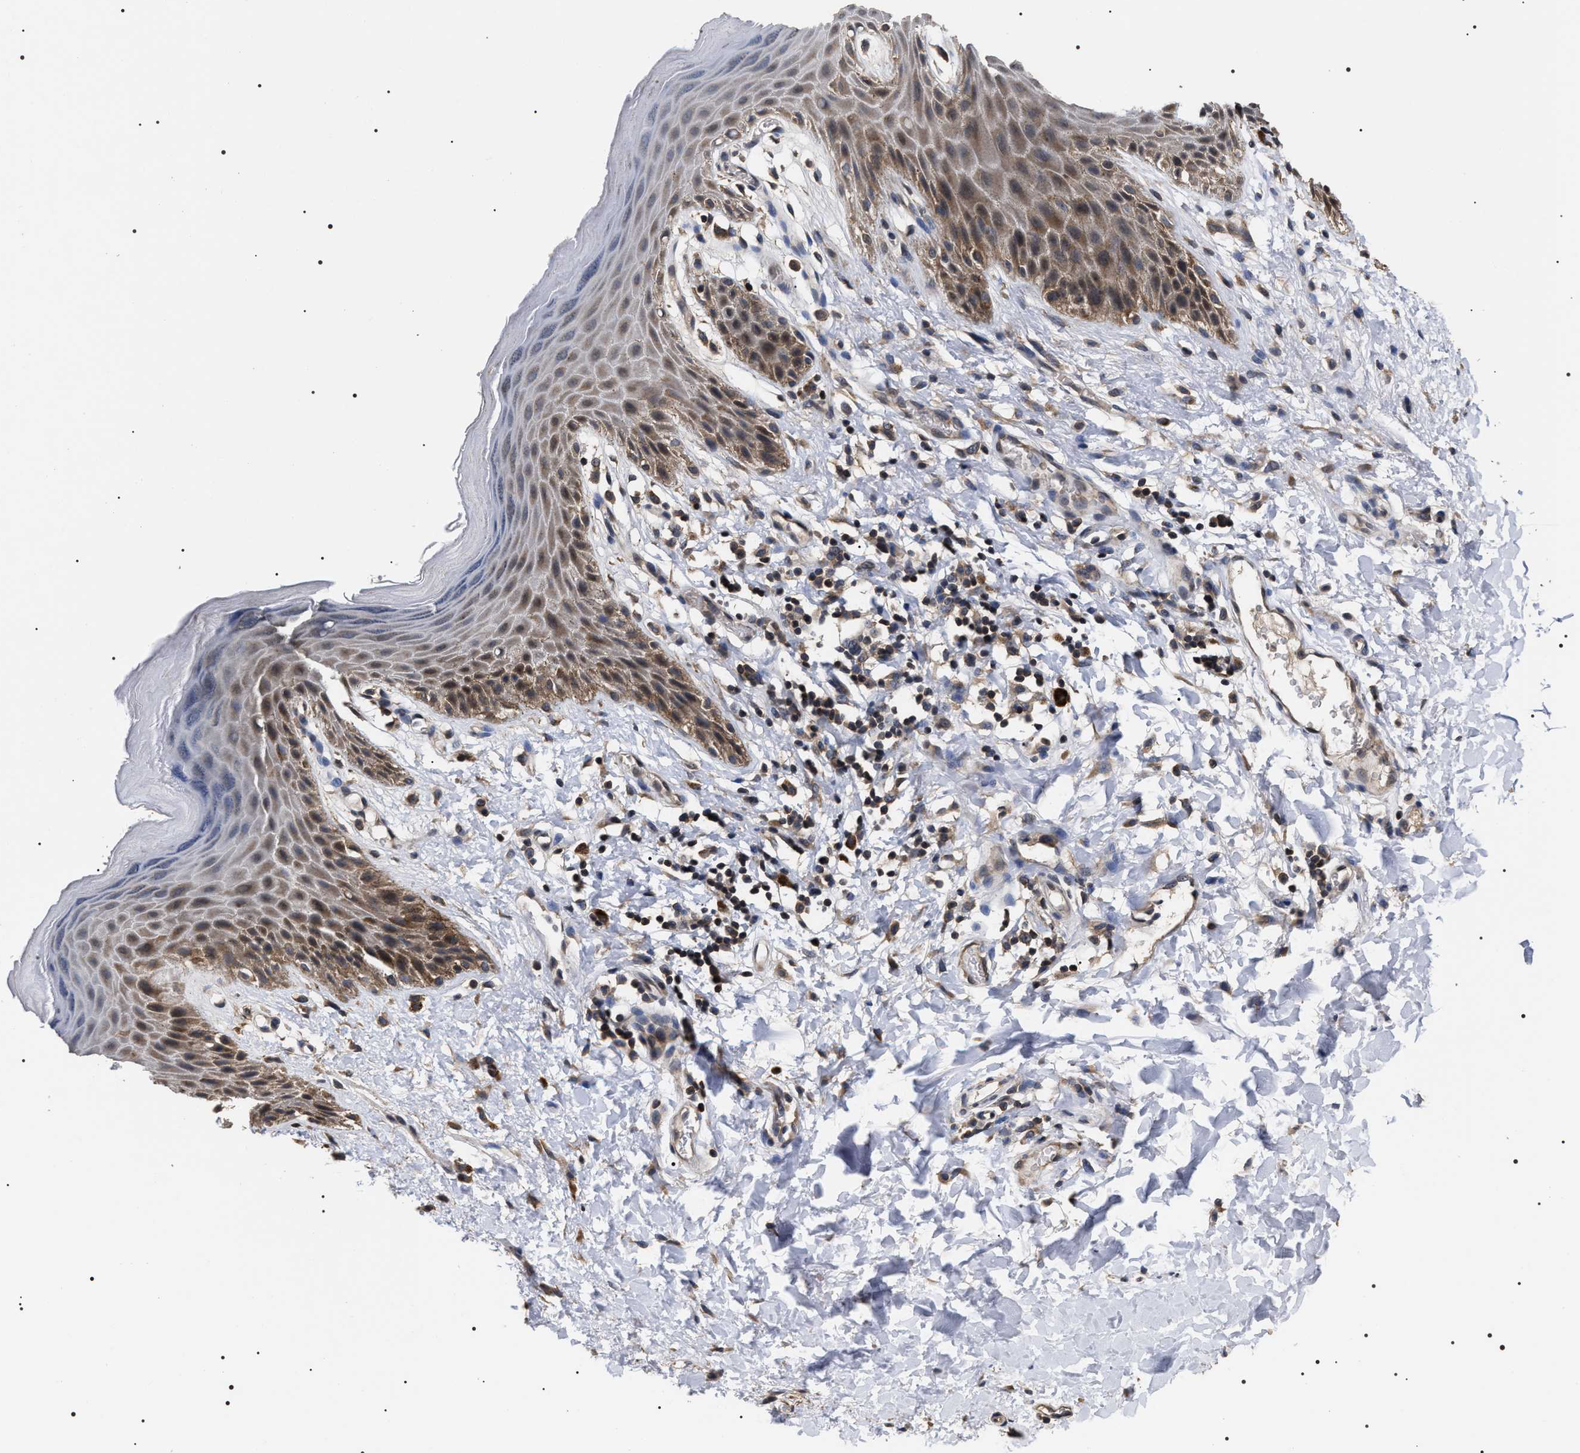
{"staining": {"intensity": "moderate", "quantity": "25%-75%", "location": "cytoplasmic/membranous"}, "tissue": "skin", "cell_type": "Epidermal cells", "image_type": "normal", "snomed": [{"axis": "morphology", "description": "Normal tissue, NOS"}, {"axis": "topography", "description": "Anal"}], "caption": "Human skin stained for a protein (brown) shows moderate cytoplasmic/membranous positive staining in about 25%-75% of epidermal cells.", "gene": "UPF3A", "patient": {"sex": "male", "age": 44}}